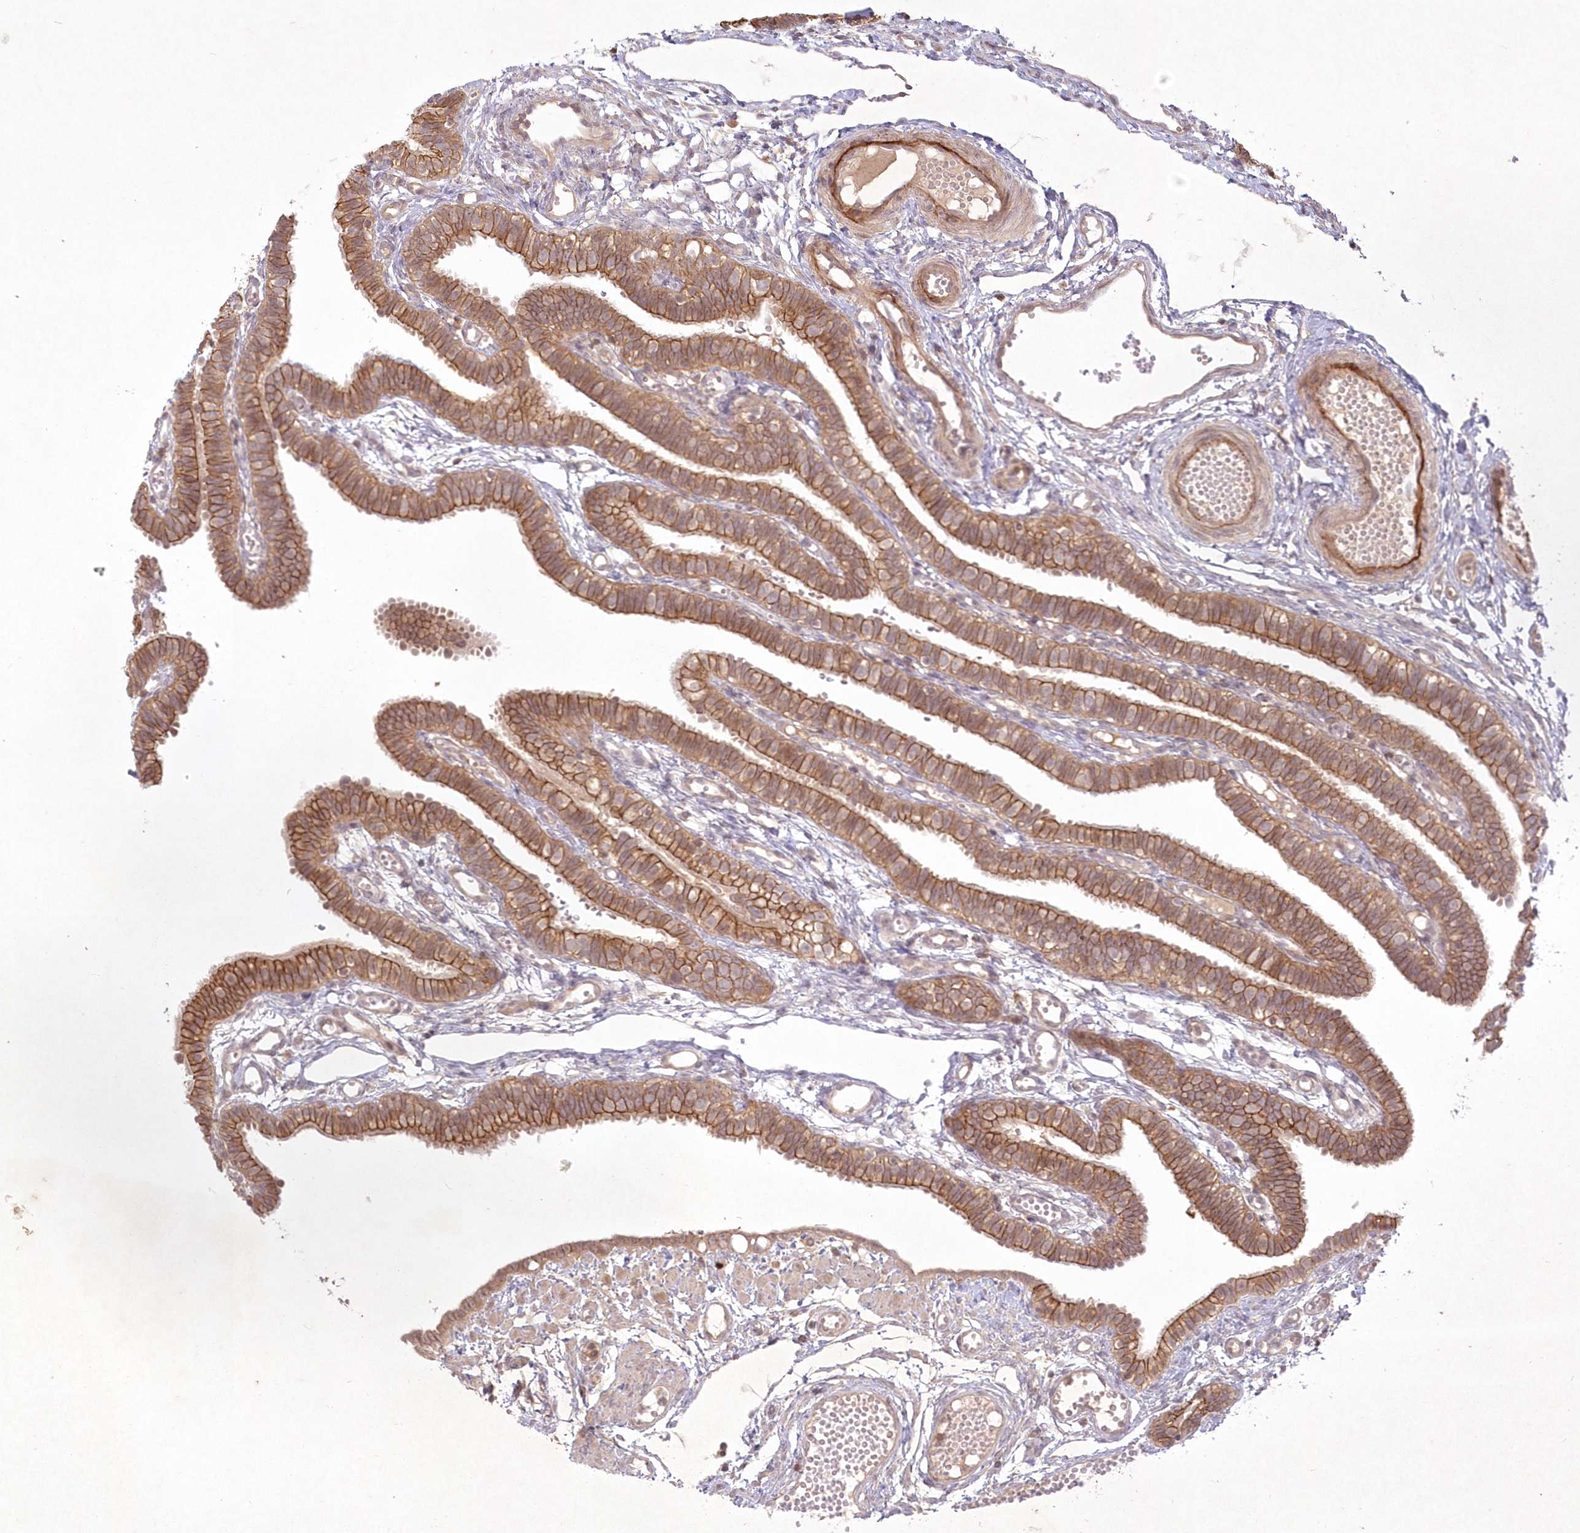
{"staining": {"intensity": "moderate", "quantity": ">75%", "location": "cytoplasmic/membranous"}, "tissue": "fallopian tube", "cell_type": "Glandular cells", "image_type": "normal", "snomed": [{"axis": "morphology", "description": "Normal tissue, NOS"}, {"axis": "topography", "description": "Fallopian tube"}, {"axis": "topography", "description": "Placenta"}], "caption": "Immunohistochemical staining of benign human fallopian tube displays medium levels of moderate cytoplasmic/membranous expression in about >75% of glandular cells.", "gene": "TOGARAM2", "patient": {"sex": "female", "age": 34}}